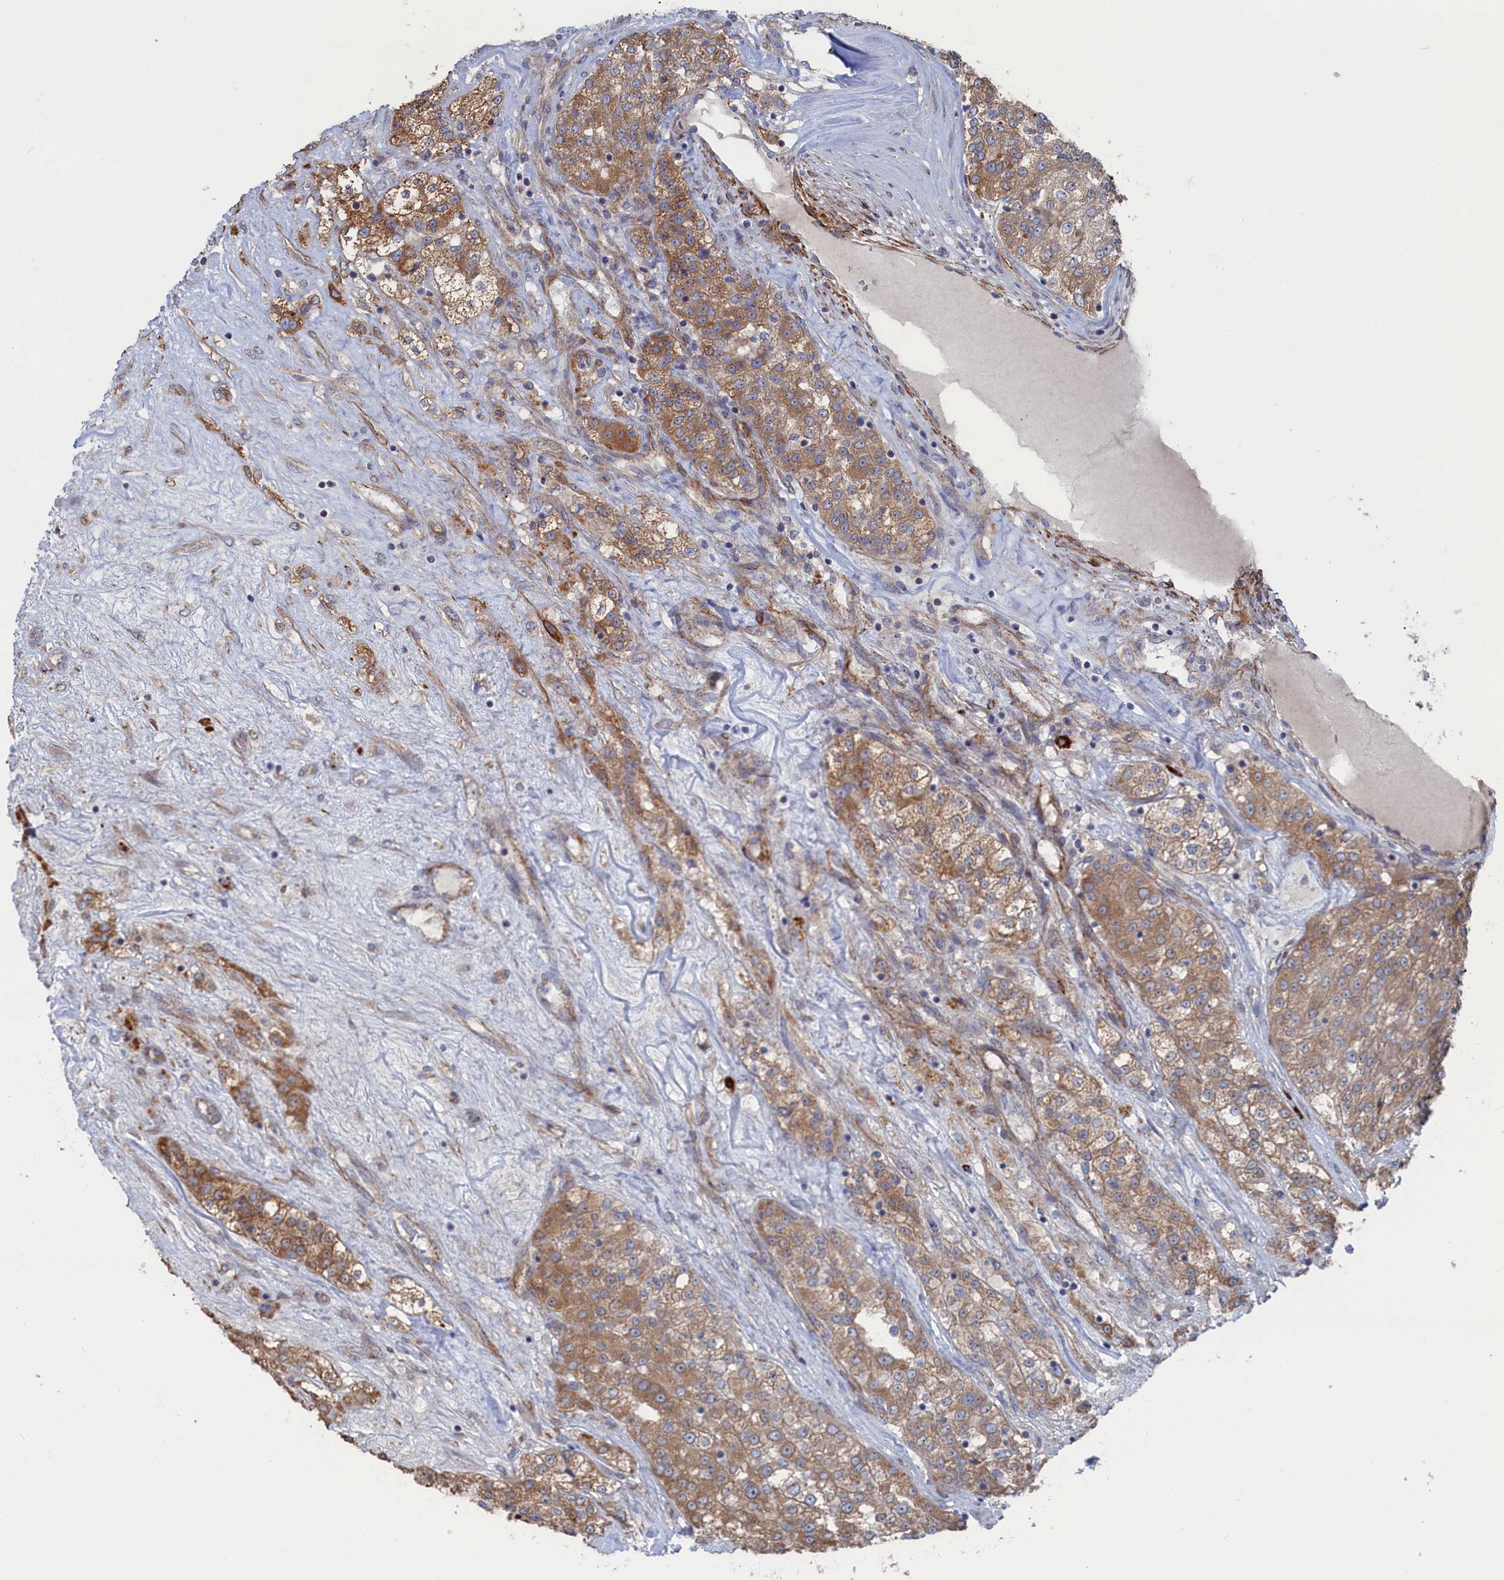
{"staining": {"intensity": "moderate", "quantity": ">75%", "location": "cytoplasmic/membranous"}, "tissue": "renal cancer", "cell_type": "Tumor cells", "image_type": "cancer", "snomed": [{"axis": "morphology", "description": "Adenocarcinoma, NOS"}, {"axis": "topography", "description": "Kidney"}], "caption": "Protein expression analysis of human adenocarcinoma (renal) reveals moderate cytoplasmic/membranous positivity in about >75% of tumor cells.", "gene": "FILIP1L", "patient": {"sex": "female", "age": 63}}